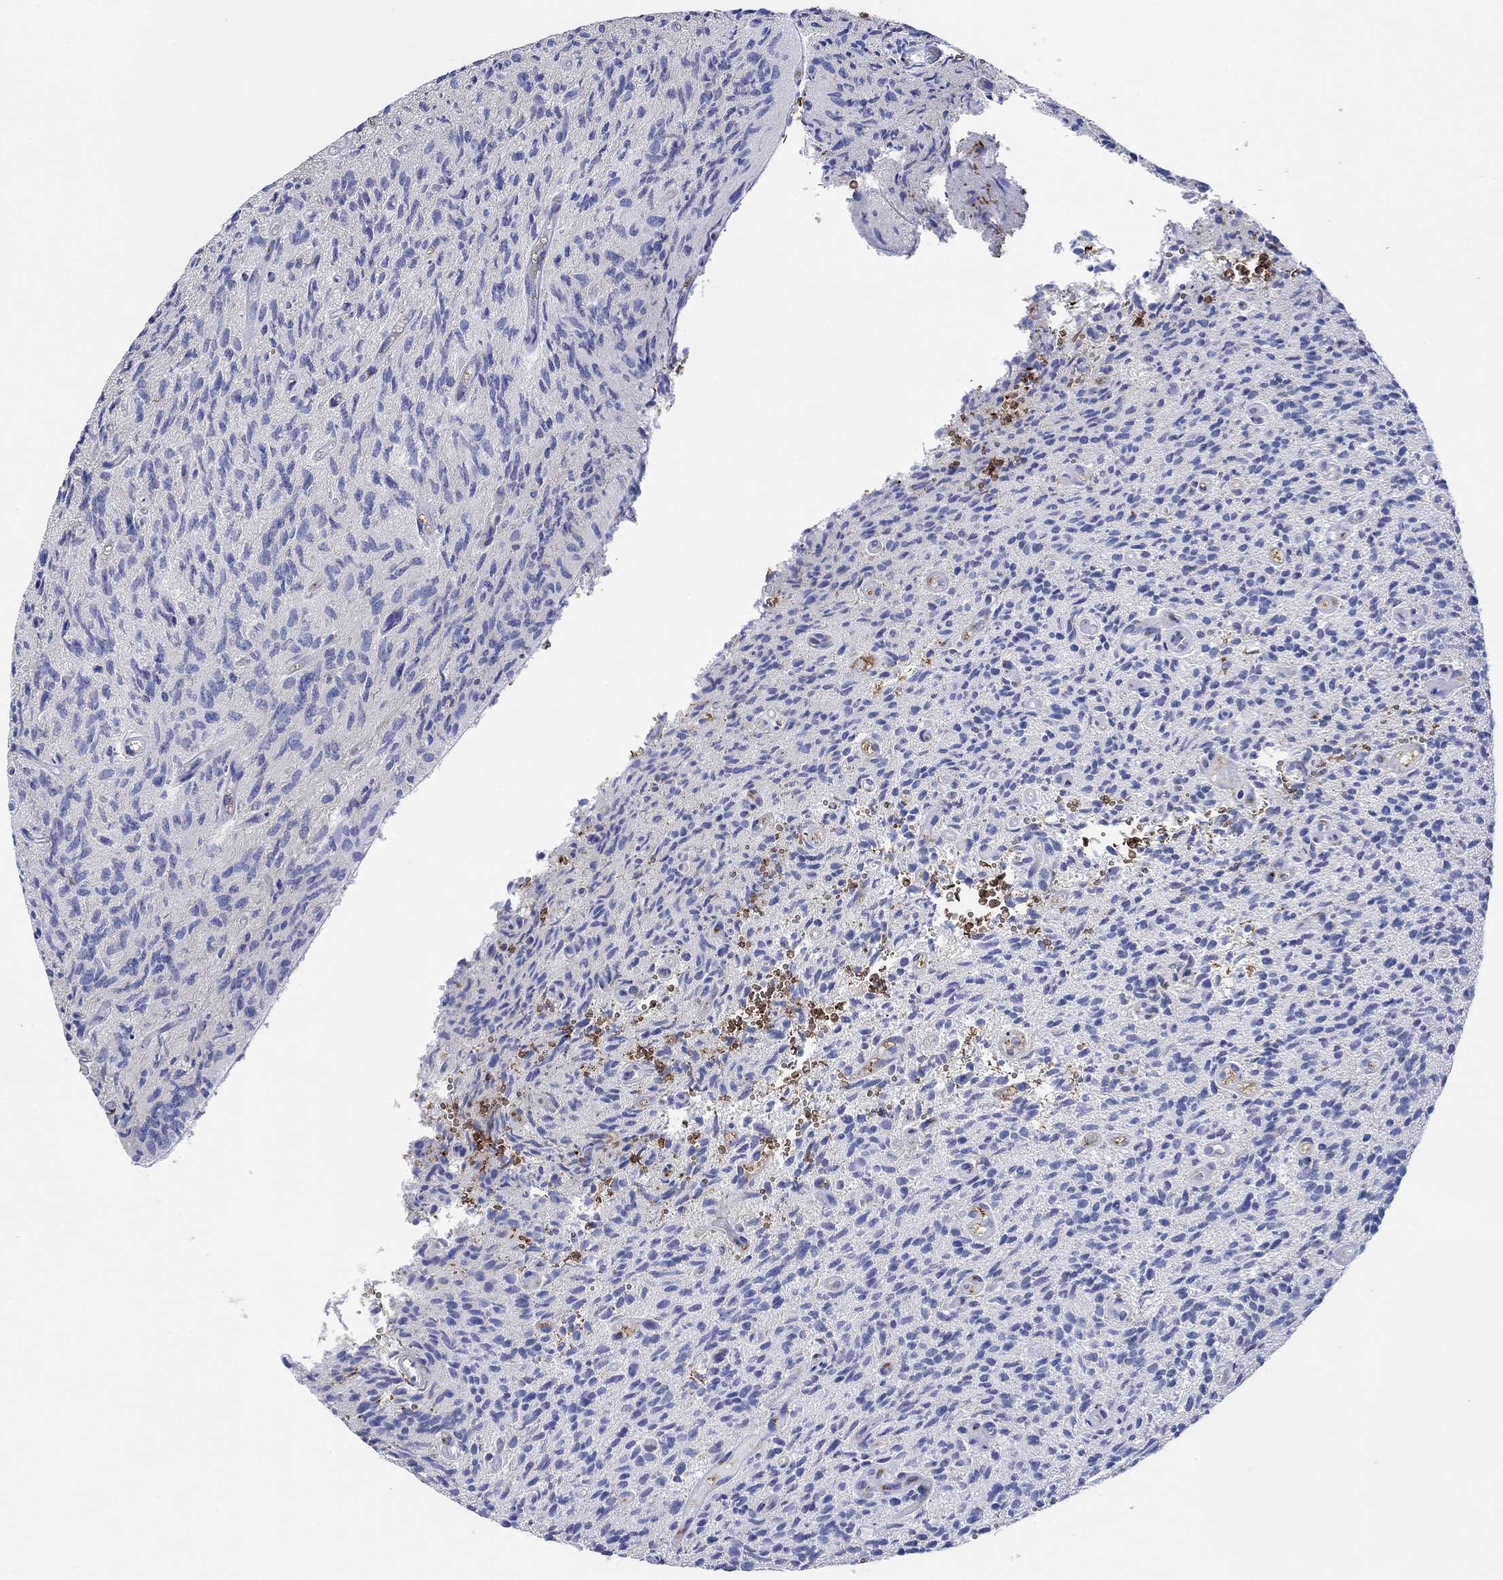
{"staining": {"intensity": "negative", "quantity": "none", "location": "none"}, "tissue": "glioma", "cell_type": "Tumor cells", "image_type": "cancer", "snomed": [{"axis": "morphology", "description": "Glioma, malignant, High grade"}, {"axis": "topography", "description": "Brain"}], "caption": "Protein analysis of glioma demonstrates no significant staining in tumor cells.", "gene": "MPP1", "patient": {"sex": "male", "age": 64}}